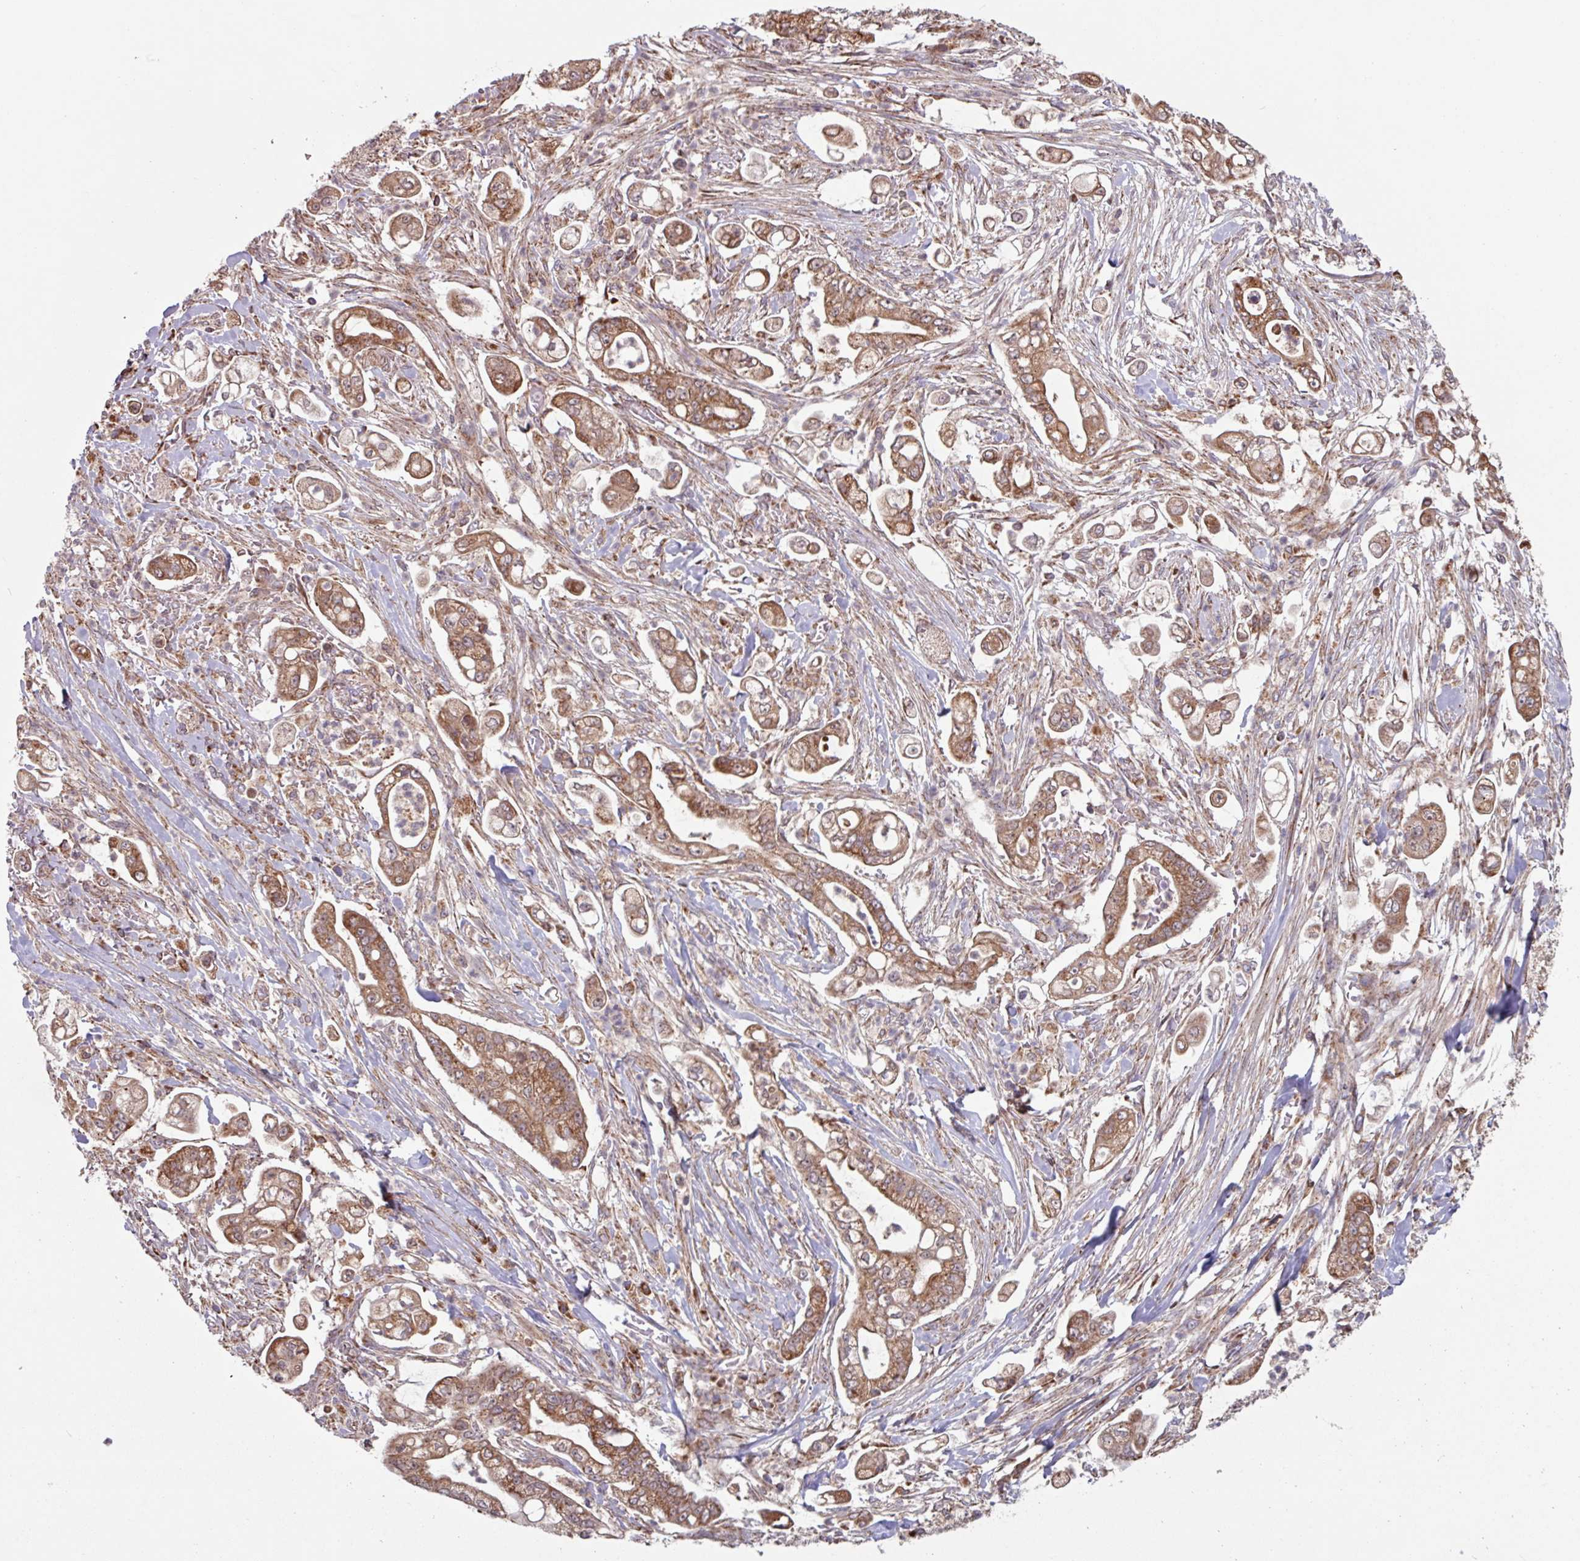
{"staining": {"intensity": "moderate", "quantity": ">75%", "location": "cytoplasmic/membranous"}, "tissue": "pancreatic cancer", "cell_type": "Tumor cells", "image_type": "cancer", "snomed": [{"axis": "morphology", "description": "Adenocarcinoma, NOS"}, {"axis": "topography", "description": "Pancreas"}], "caption": "Pancreatic adenocarcinoma stained for a protein demonstrates moderate cytoplasmic/membranous positivity in tumor cells.", "gene": "COX7C", "patient": {"sex": "female", "age": 69}}